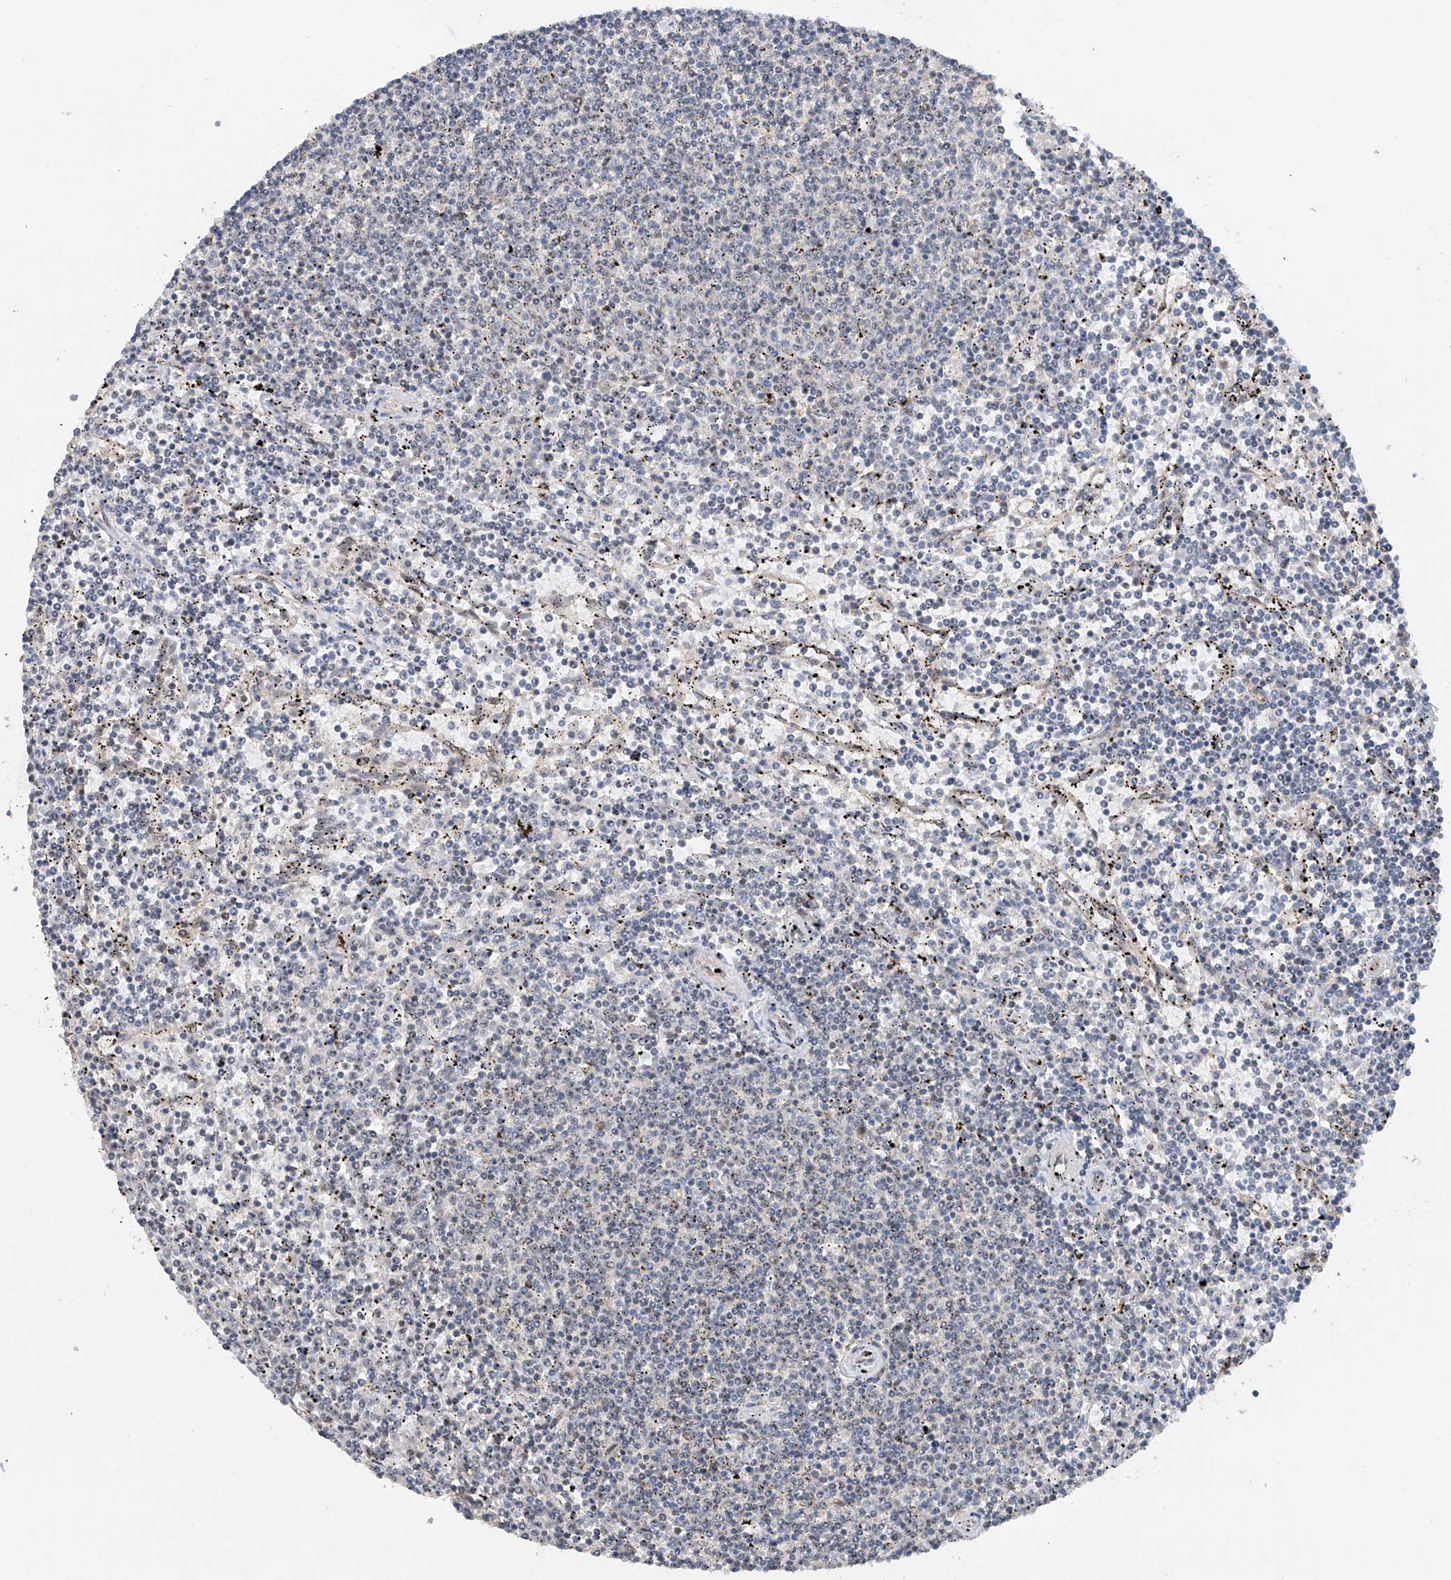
{"staining": {"intensity": "negative", "quantity": "none", "location": "none"}, "tissue": "lymphoma", "cell_type": "Tumor cells", "image_type": "cancer", "snomed": [{"axis": "morphology", "description": "Malignant lymphoma, non-Hodgkin's type, Low grade"}, {"axis": "topography", "description": "Spleen"}], "caption": "This is an immunohistochemistry (IHC) photomicrograph of lymphoma. There is no positivity in tumor cells.", "gene": "C1orf131", "patient": {"sex": "female", "age": 50}}